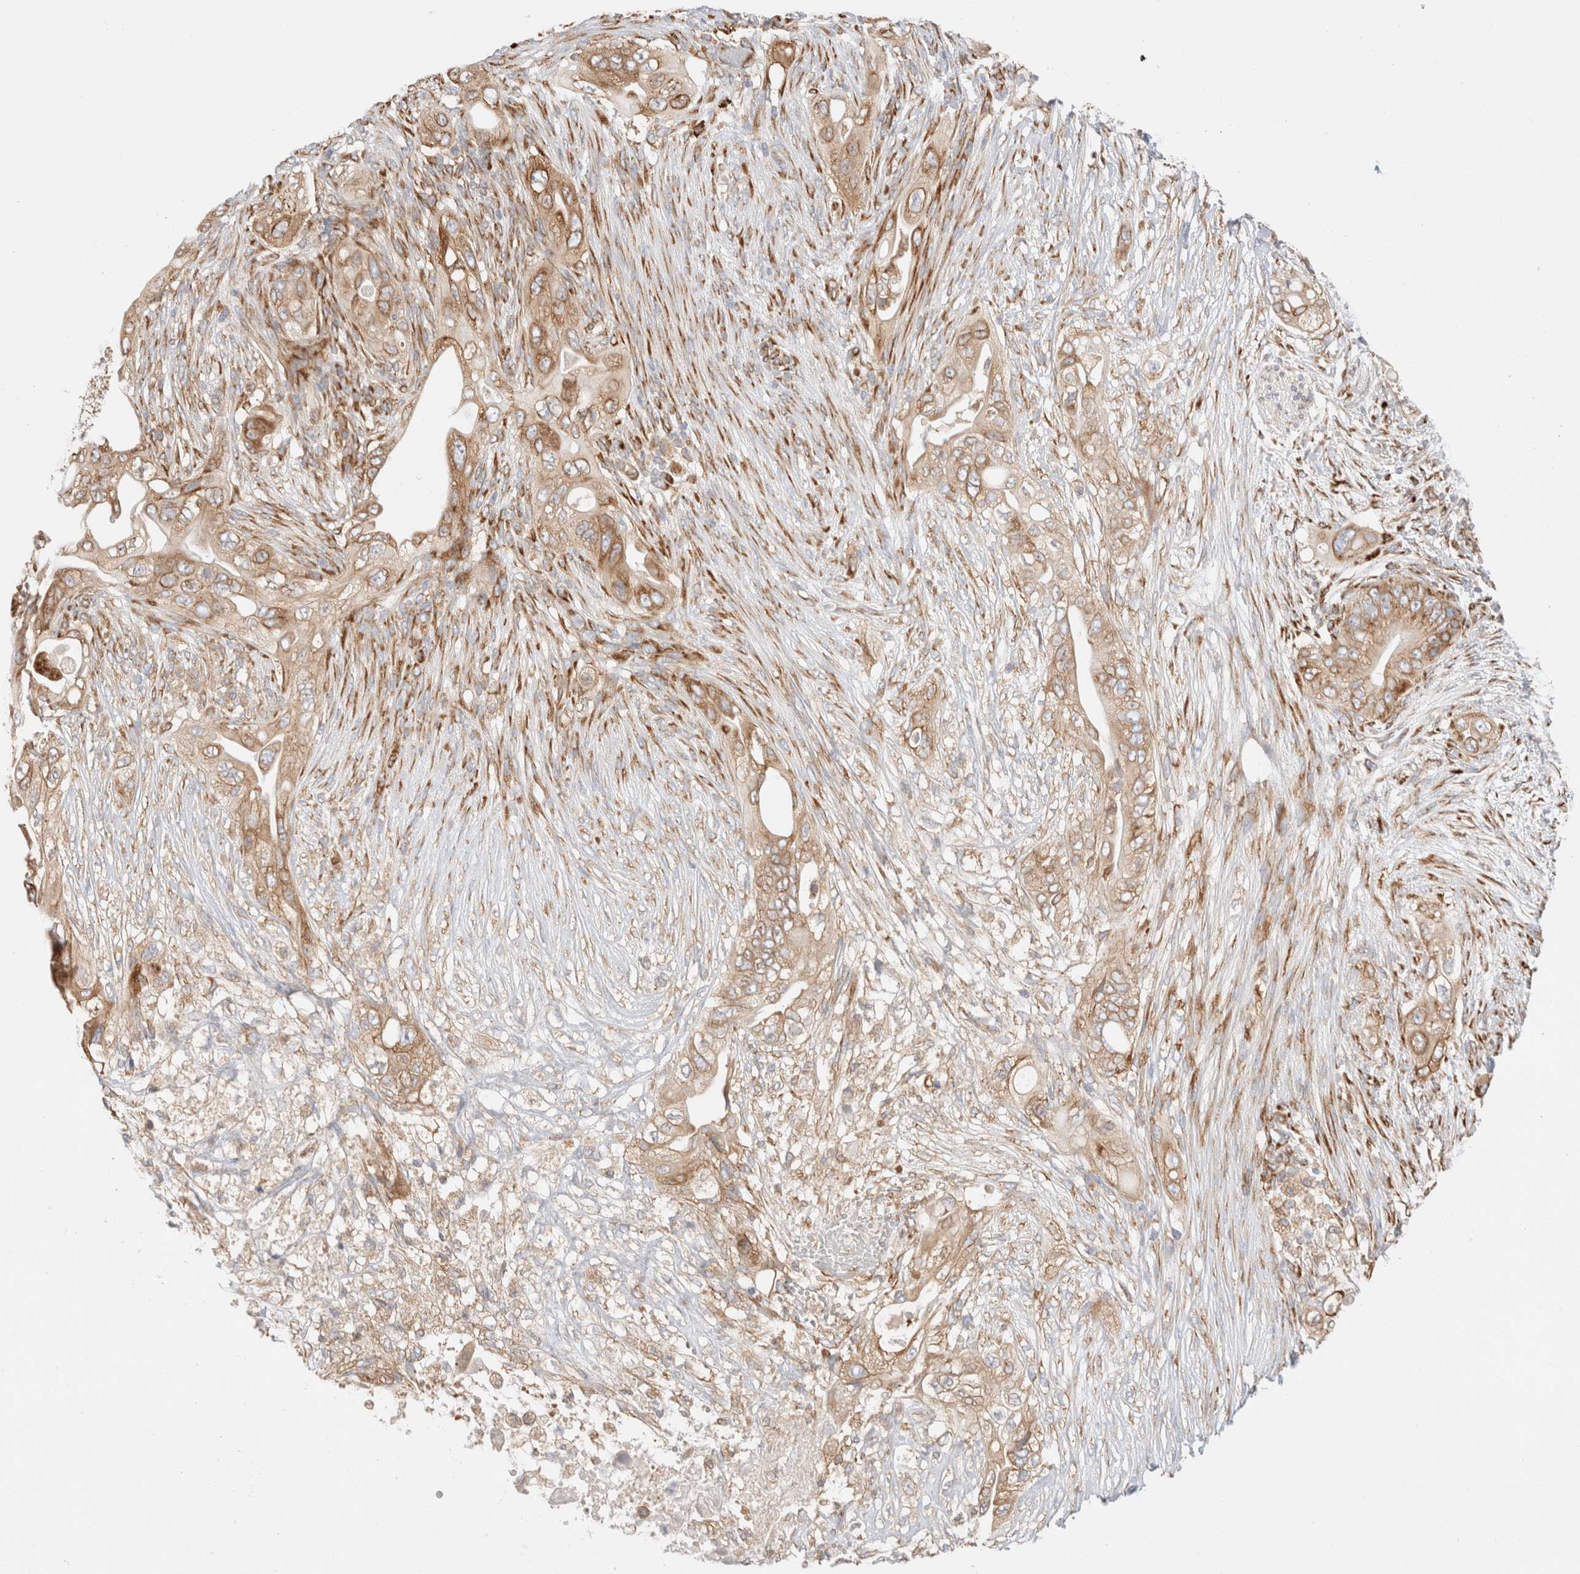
{"staining": {"intensity": "moderate", "quantity": ">75%", "location": "cytoplasmic/membranous"}, "tissue": "pancreatic cancer", "cell_type": "Tumor cells", "image_type": "cancer", "snomed": [{"axis": "morphology", "description": "Adenocarcinoma, NOS"}, {"axis": "topography", "description": "Pancreas"}], "caption": "About >75% of tumor cells in human adenocarcinoma (pancreatic) demonstrate moderate cytoplasmic/membranous protein expression as visualized by brown immunohistochemical staining.", "gene": "ZC2HC1A", "patient": {"sex": "male", "age": 53}}